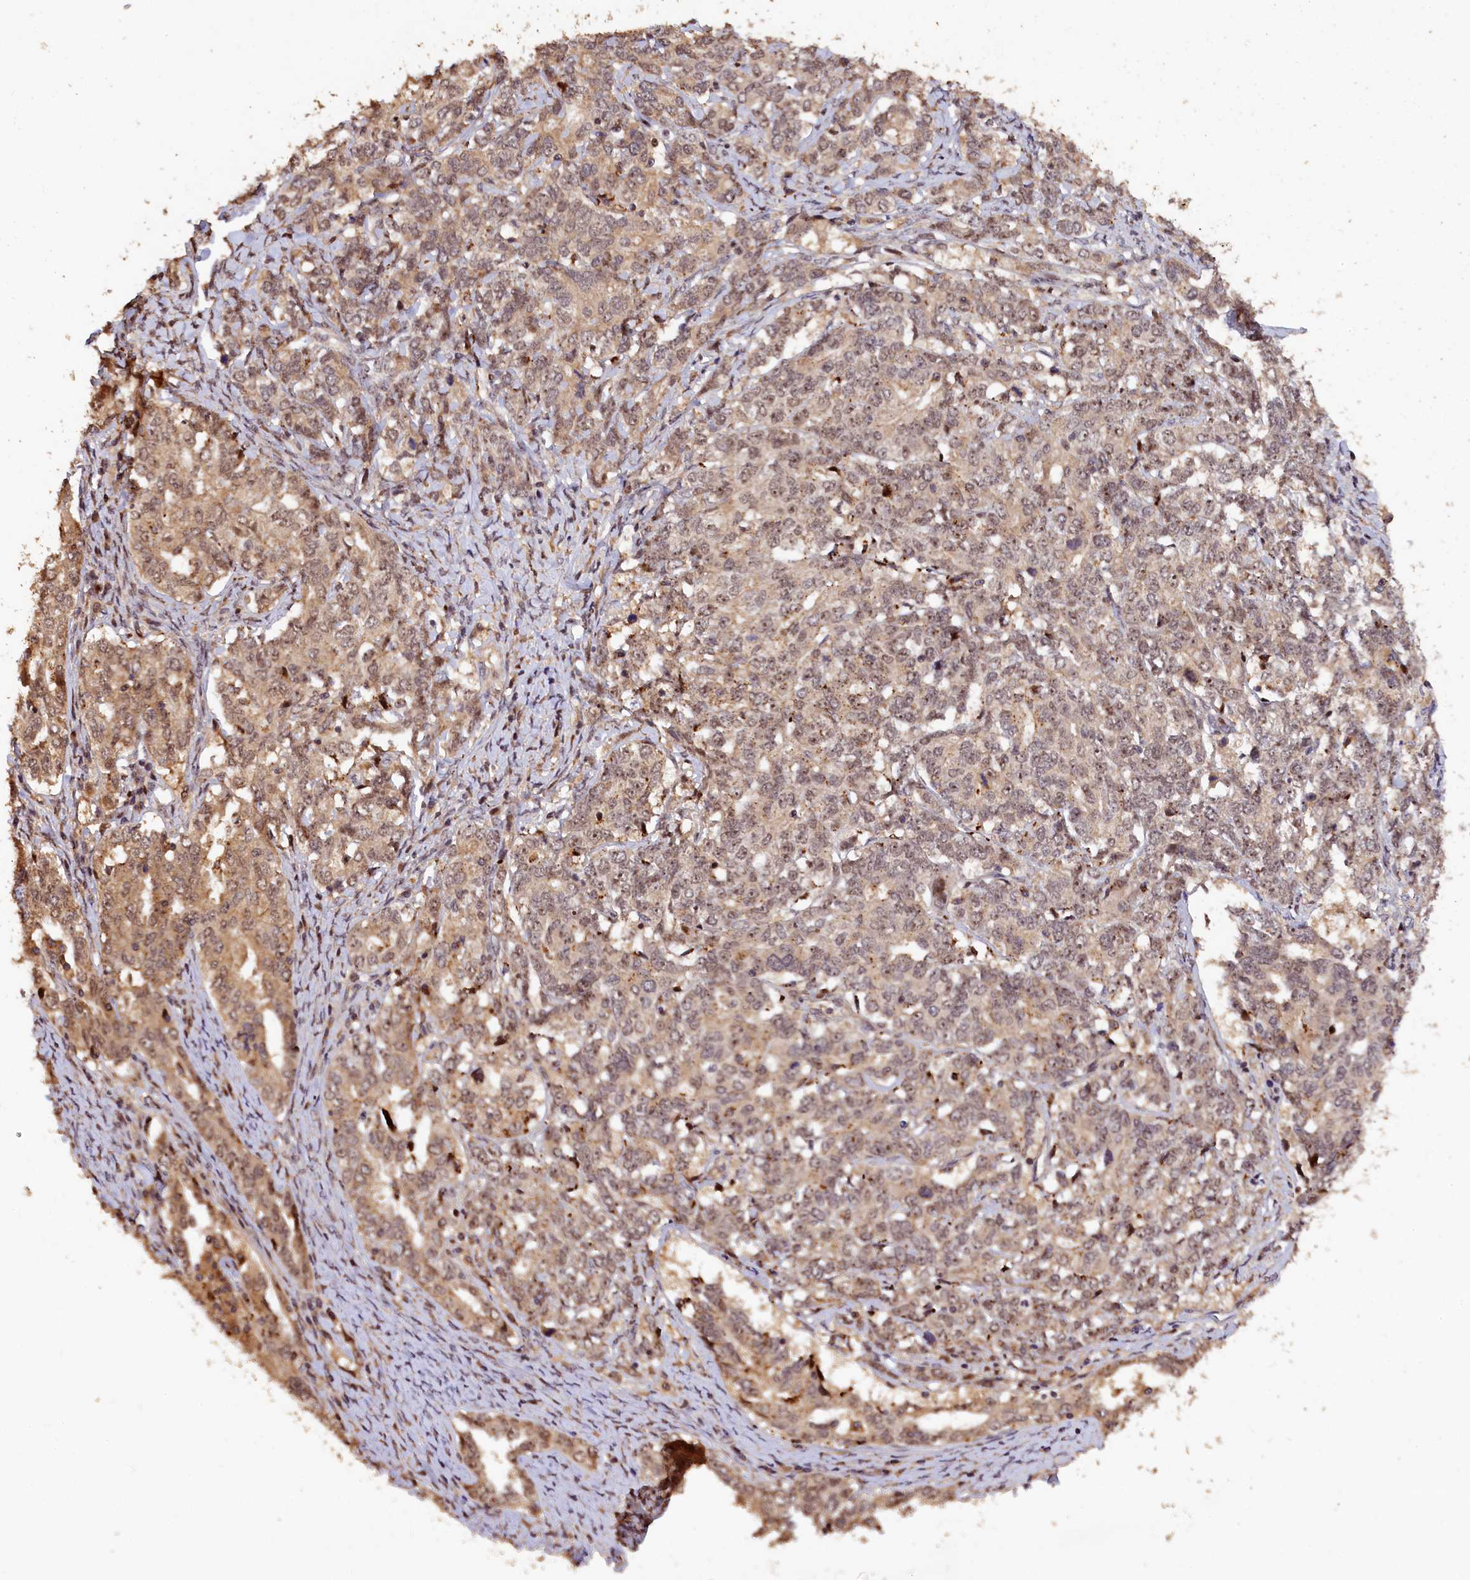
{"staining": {"intensity": "moderate", "quantity": ">75%", "location": "cytoplasmic/membranous,nuclear"}, "tissue": "ovarian cancer", "cell_type": "Tumor cells", "image_type": "cancer", "snomed": [{"axis": "morphology", "description": "Carcinoma, endometroid"}, {"axis": "topography", "description": "Ovary"}], "caption": "DAB (3,3'-diaminobenzidine) immunohistochemical staining of human ovarian endometroid carcinoma exhibits moderate cytoplasmic/membranous and nuclear protein expression in about >75% of tumor cells.", "gene": "PHAF1", "patient": {"sex": "female", "age": 62}}